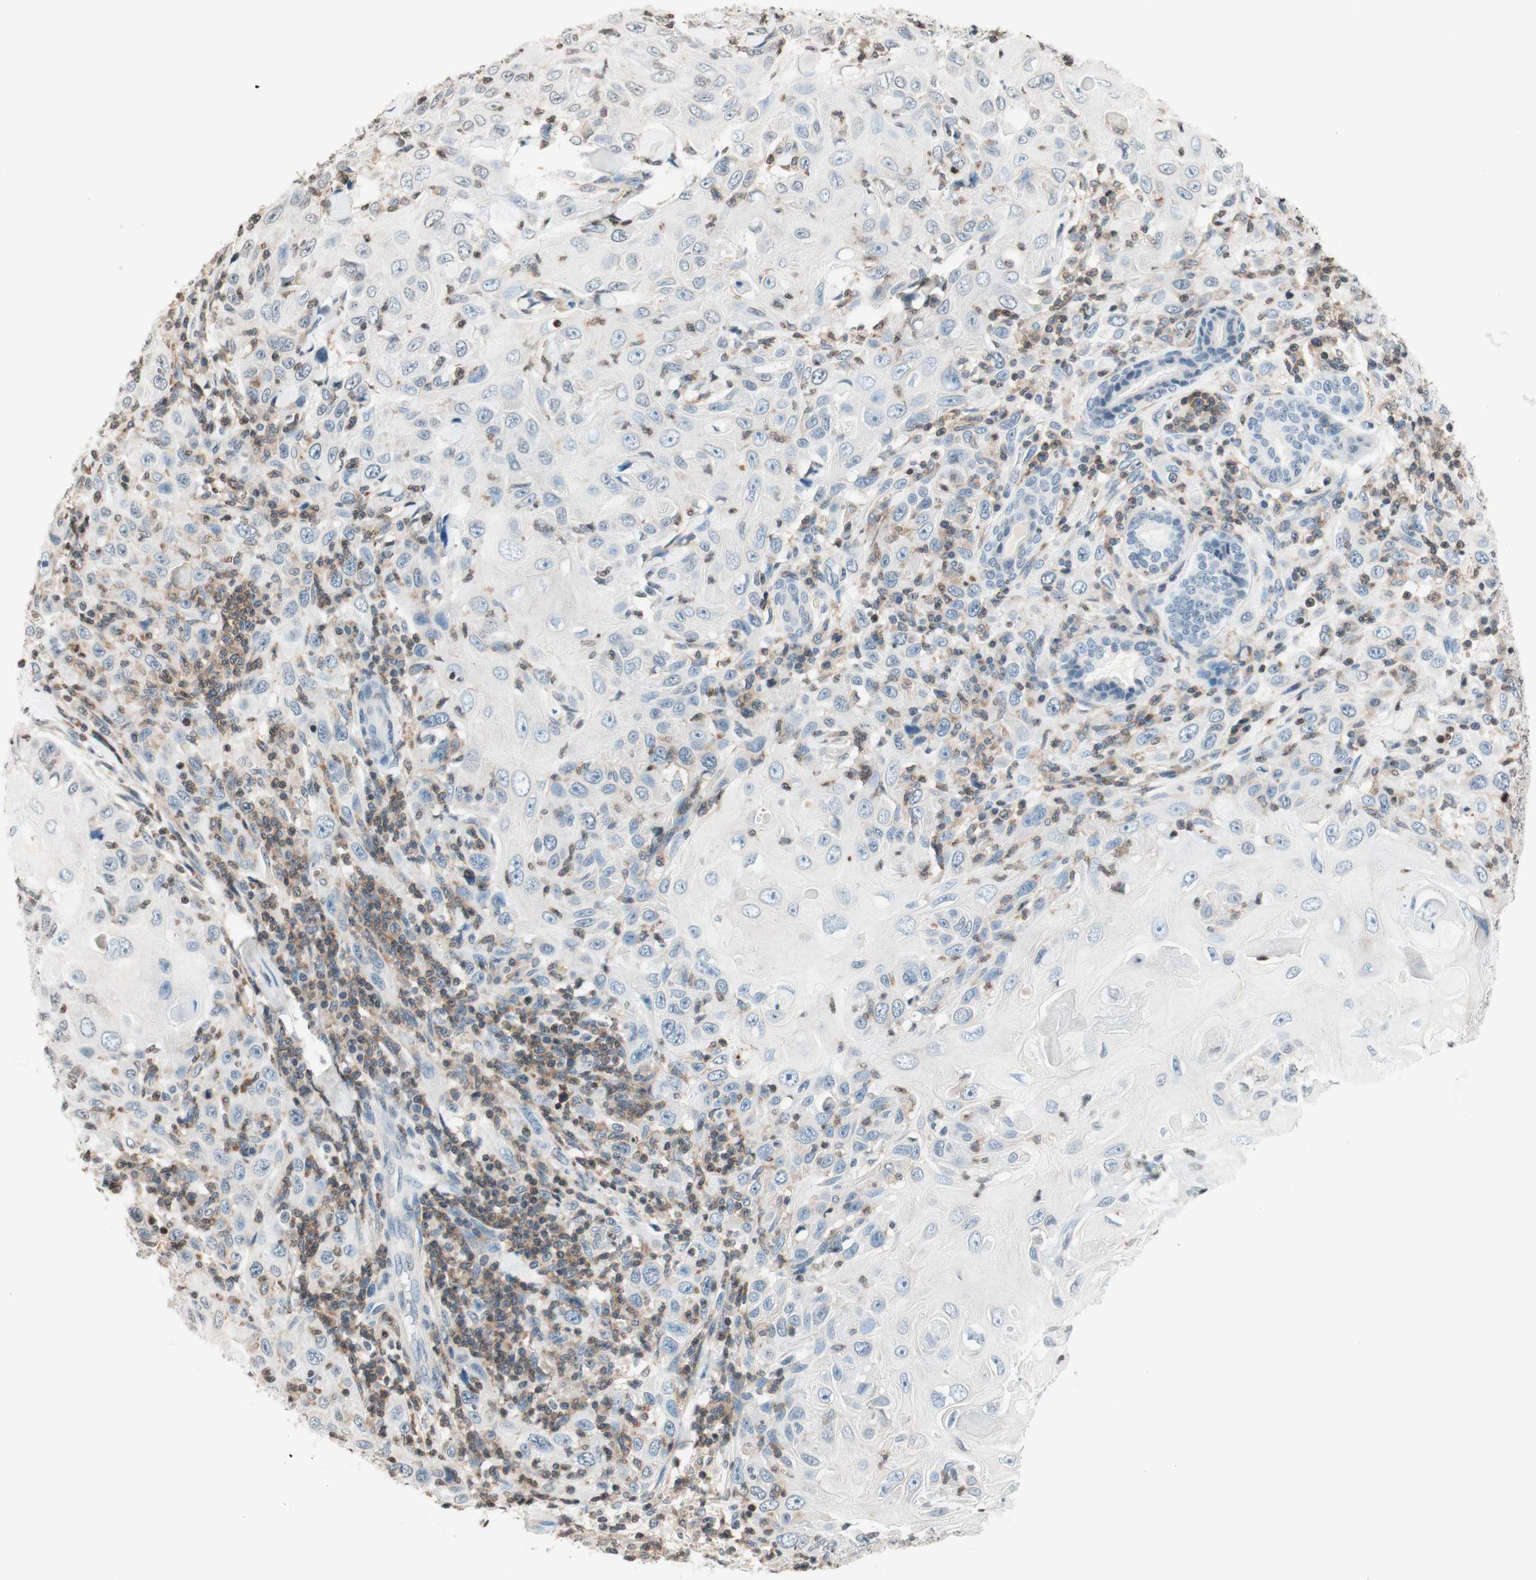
{"staining": {"intensity": "negative", "quantity": "none", "location": "none"}, "tissue": "skin cancer", "cell_type": "Tumor cells", "image_type": "cancer", "snomed": [{"axis": "morphology", "description": "Squamous cell carcinoma, NOS"}, {"axis": "topography", "description": "Skin"}], "caption": "Tumor cells show no significant protein staining in skin squamous cell carcinoma.", "gene": "WIPF1", "patient": {"sex": "female", "age": 88}}